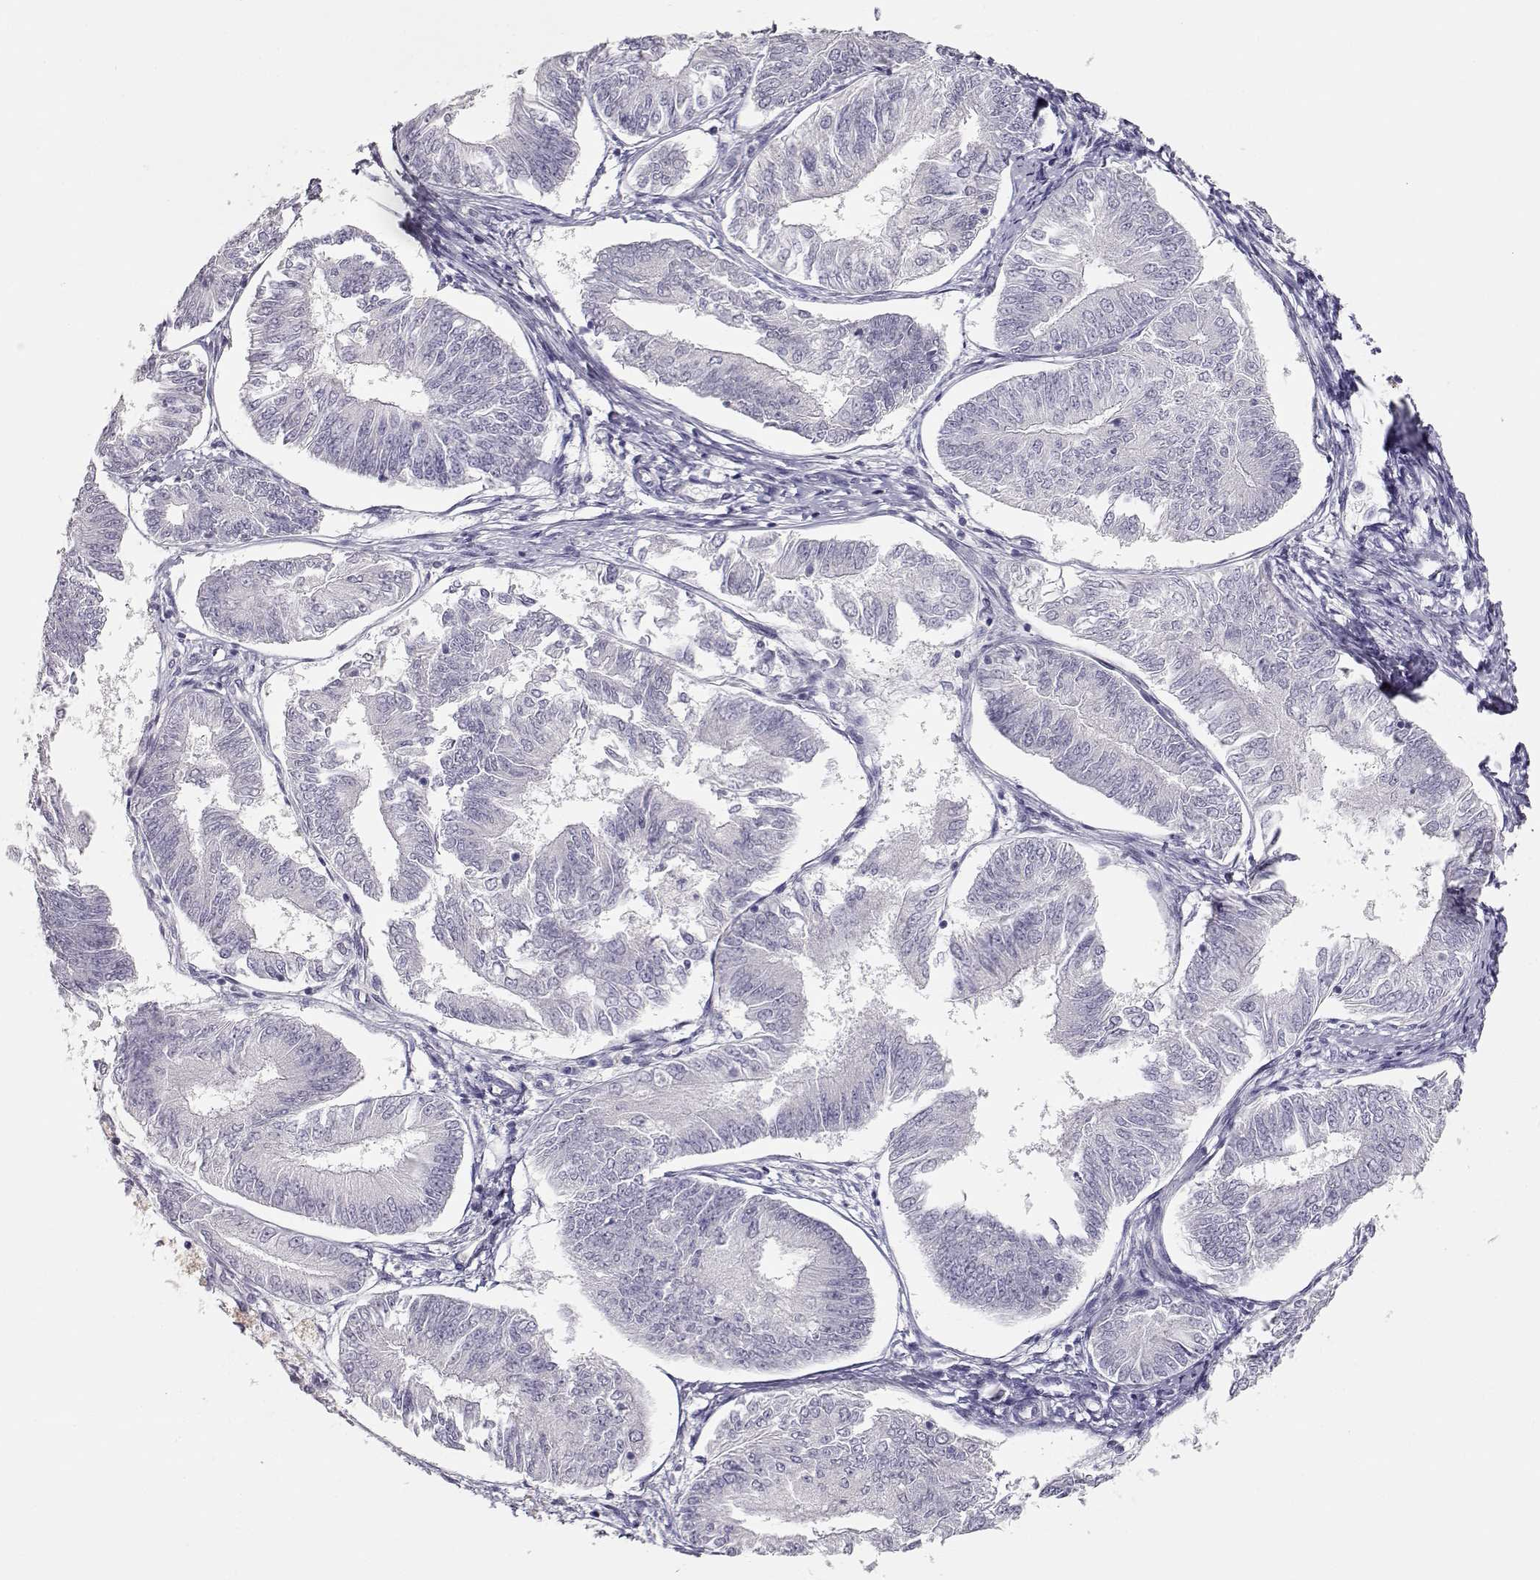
{"staining": {"intensity": "negative", "quantity": "none", "location": "none"}, "tissue": "endometrial cancer", "cell_type": "Tumor cells", "image_type": "cancer", "snomed": [{"axis": "morphology", "description": "Adenocarcinoma, NOS"}, {"axis": "topography", "description": "Endometrium"}], "caption": "High power microscopy histopathology image of an immunohistochemistry (IHC) micrograph of adenocarcinoma (endometrial), revealing no significant staining in tumor cells.", "gene": "TKTL1", "patient": {"sex": "female", "age": 58}}